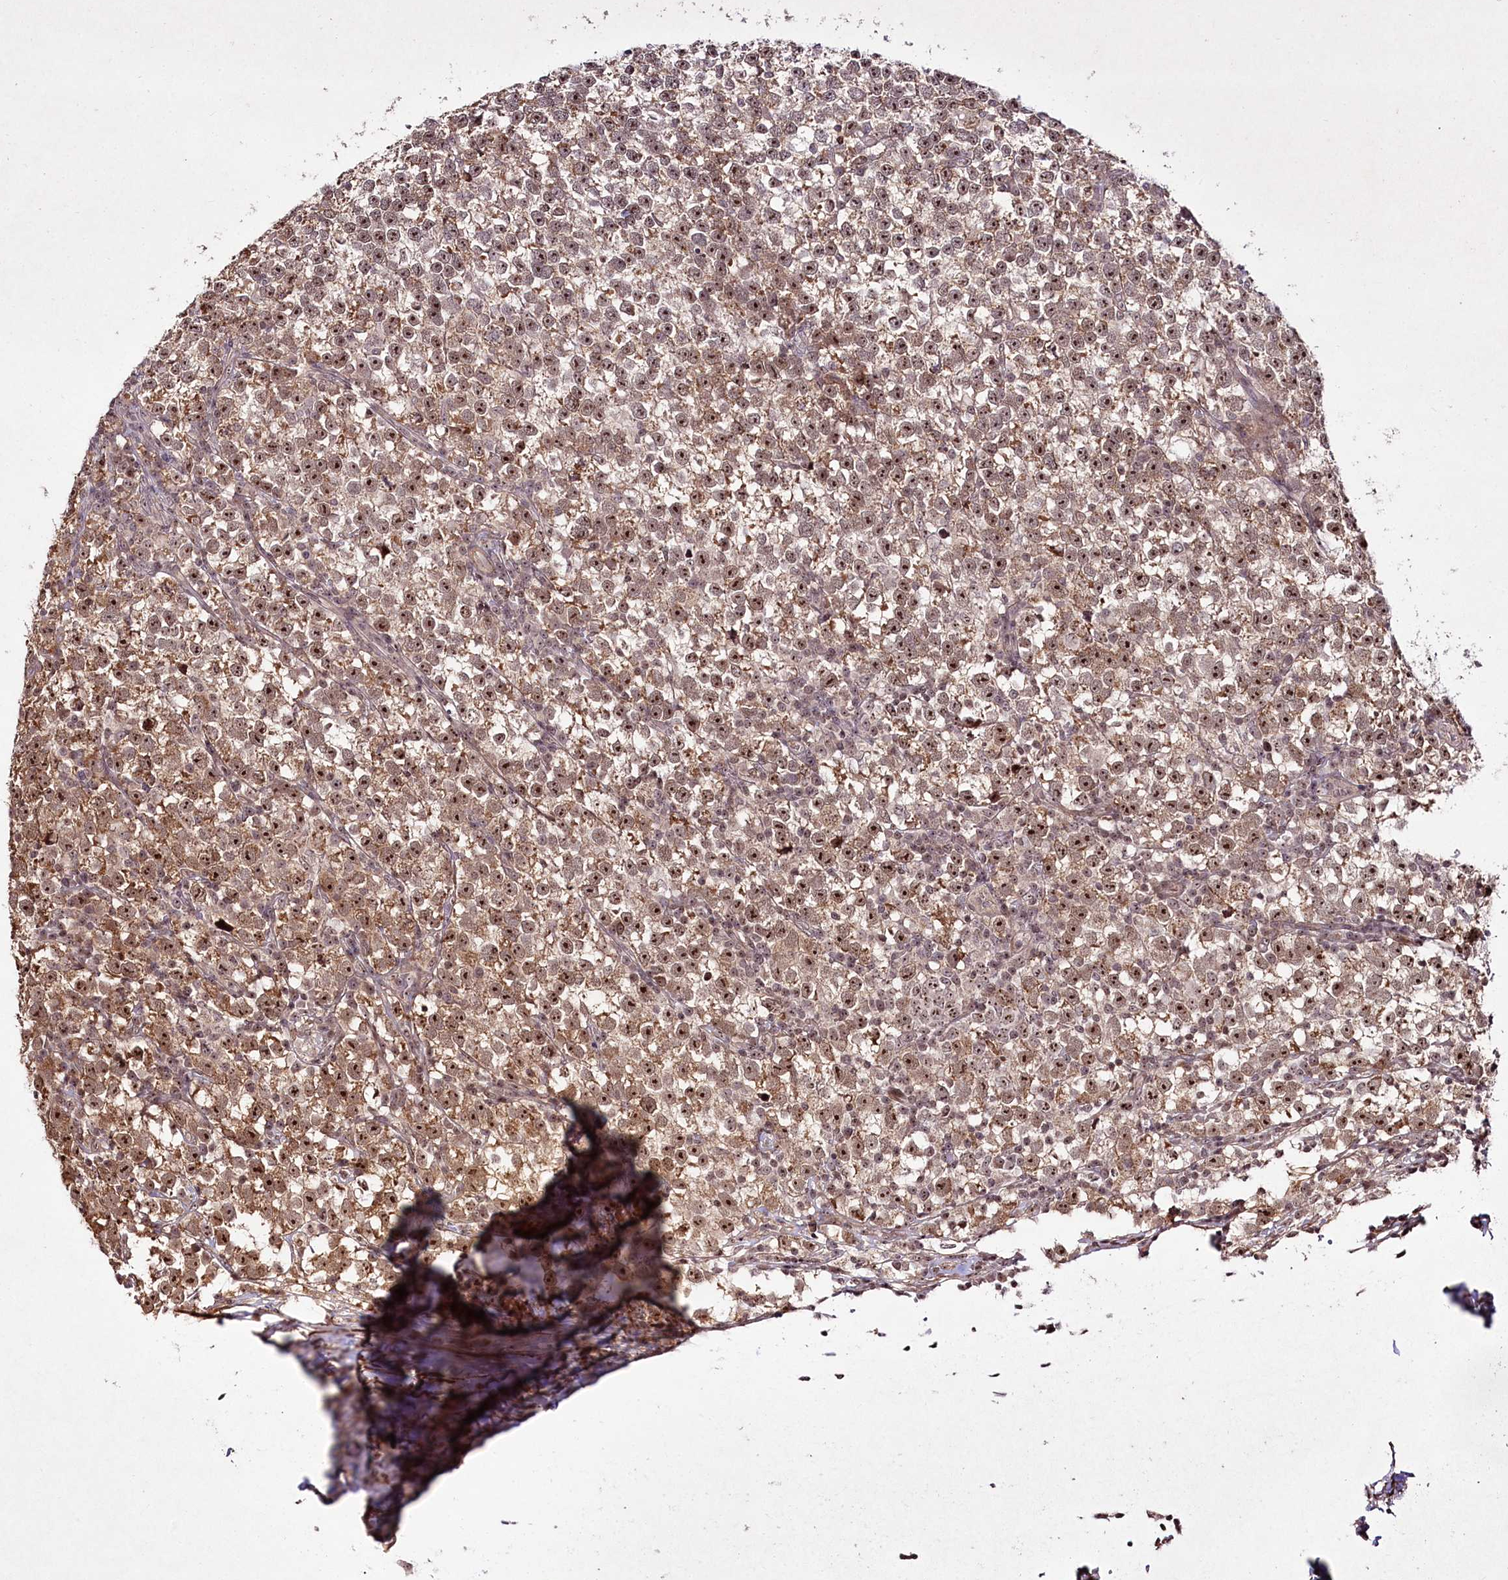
{"staining": {"intensity": "moderate", "quantity": ">75%", "location": "nuclear"}, "tissue": "testis cancer", "cell_type": "Tumor cells", "image_type": "cancer", "snomed": [{"axis": "morphology", "description": "Normal tissue, NOS"}, {"axis": "morphology", "description": "Seminoma, NOS"}, {"axis": "topography", "description": "Testis"}], "caption": "Tumor cells display medium levels of moderate nuclear expression in approximately >75% of cells in human testis seminoma. (DAB (3,3'-diaminobenzidine) IHC, brown staining for protein, blue staining for nuclei).", "gene": "CCDC59", "patient": {"sex": "male", "age": 43}}